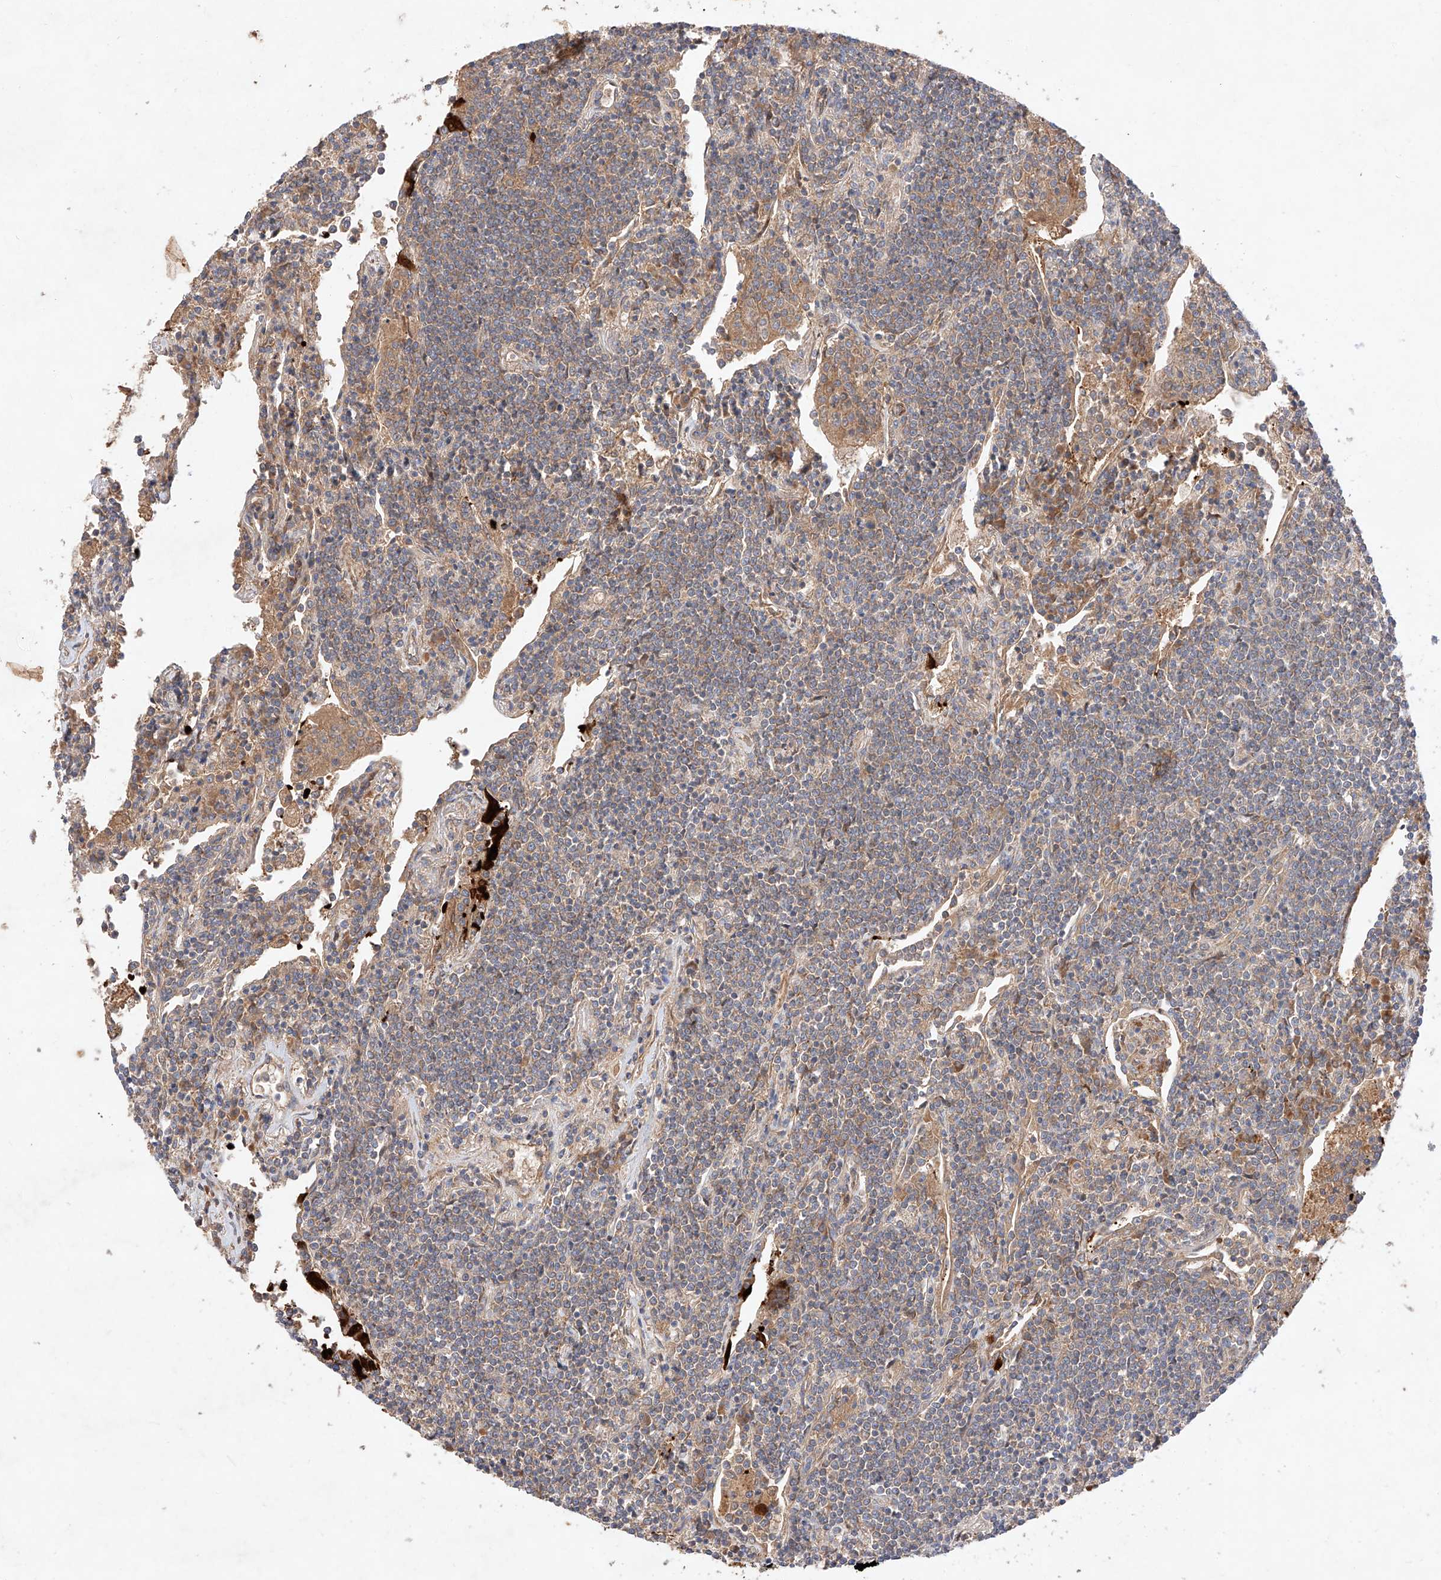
{"staining": {"intensity": "weak", "quantity": ">75%", "location": "cytoplasmic/membranous"}, "tissue": "lymphoma", "cell_type": "Tumor cells", "image_type": "cancer", "snomed": [{"axis": "morphology", "description": "Malignant lymphoma, non-Hodgkin's type, Low grade"}, {"axis": "topography", "description": "Lung"}], "caption": "Immunohistochemical staining of lymphoma reveals low levels of weak cytoplasmic/membranous expression in approximately >75% of tumor cells. The protein is shown in brown color, while the nuclei are stained blue.", "gene": "RAB23", "patient": {"sex": "female", "age": 71}}